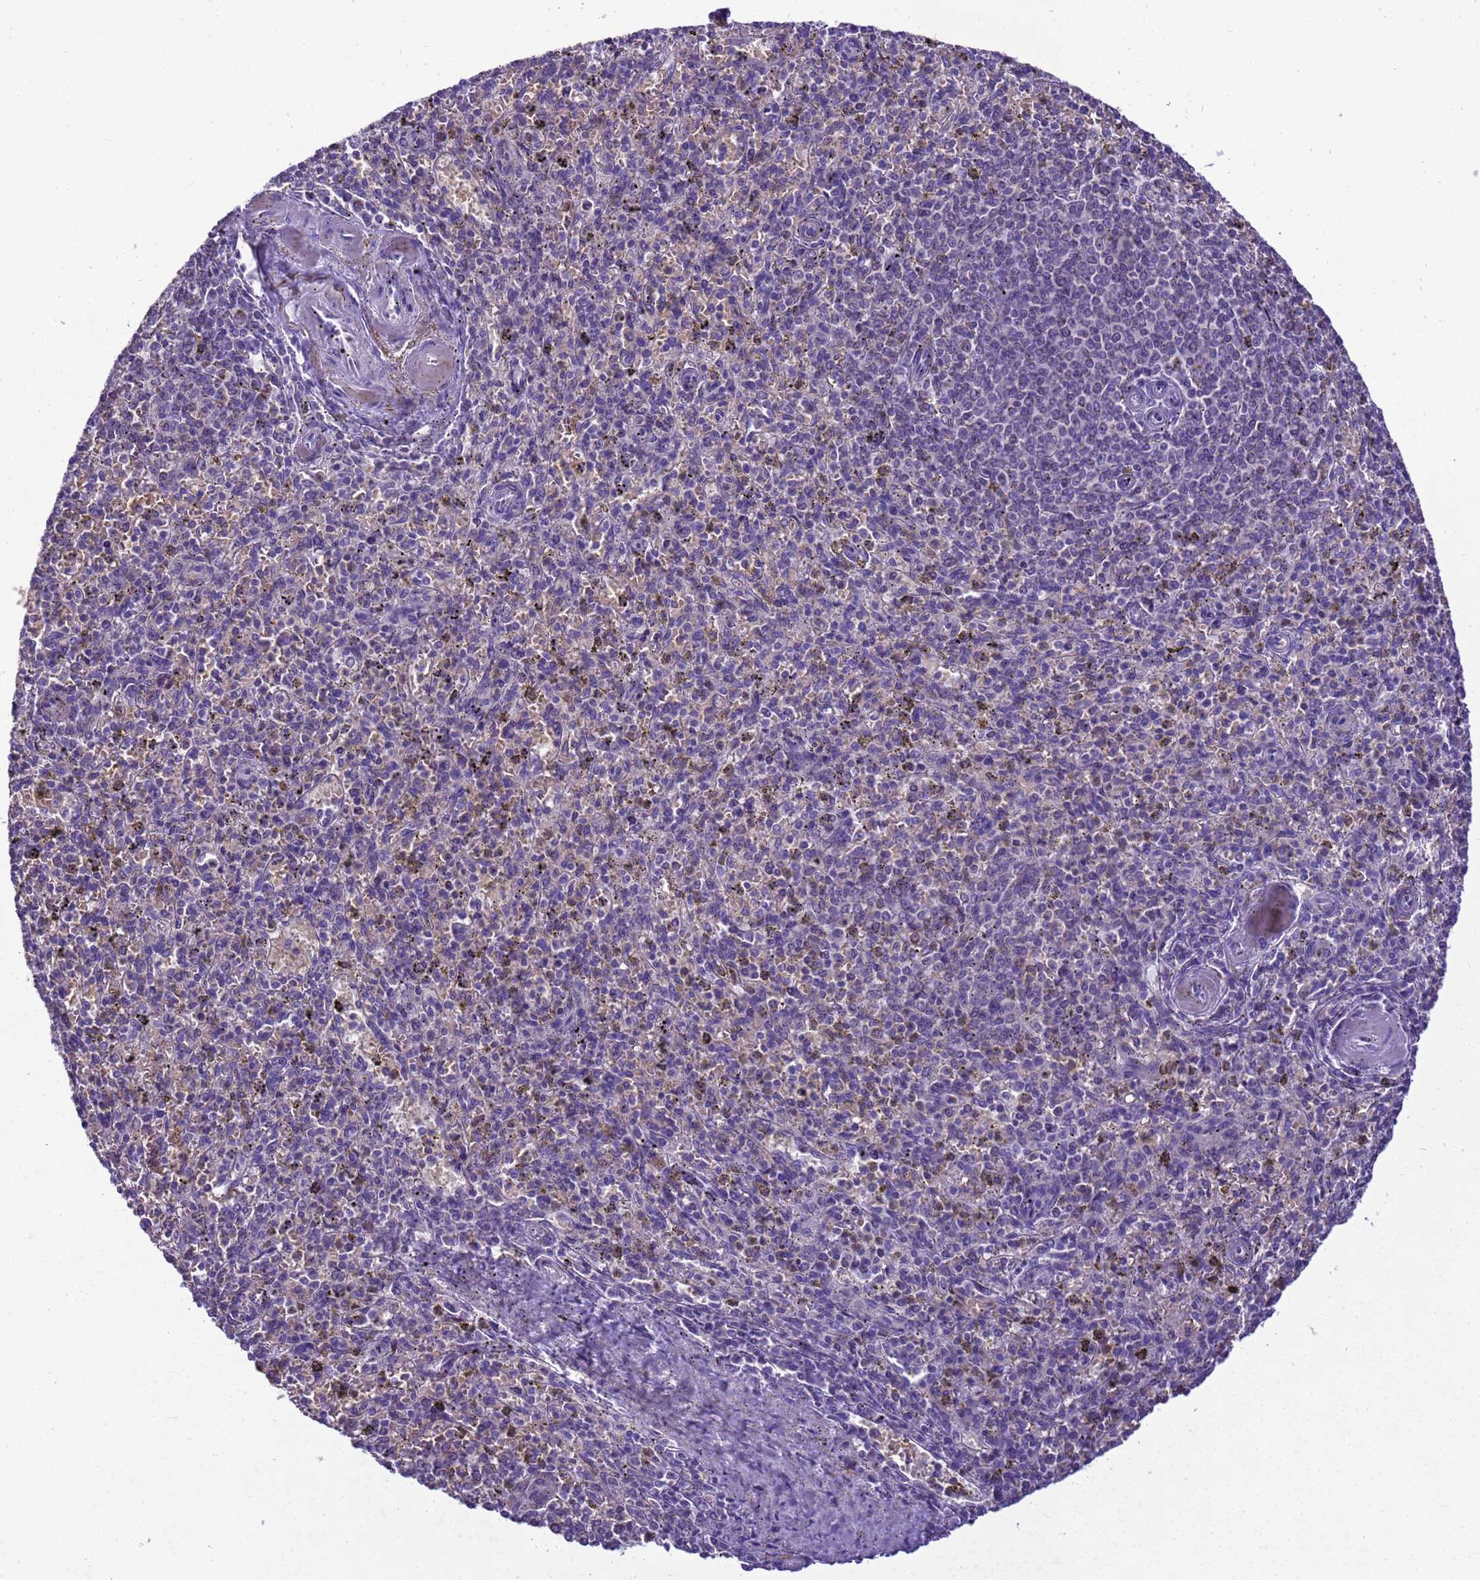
{"staining": {"intensity": "negative", "quantity": "none", "location": "none"}, "tissue": "spleen", "cell_type": "Cells in red pulp", "image_type": "normal", "snomed": [{"axis": "morphology", "description": "Normal tissue, NOS"}, {"axis": "topography", "description": "Spleen"}], "caption": "This is an immunohistochemistry histopathology image of unremarkable human spleen. There is no positivity in cells in red pulp.", "gene": "PIEZO2", "patient": {"sex": "male", "age": 72}}